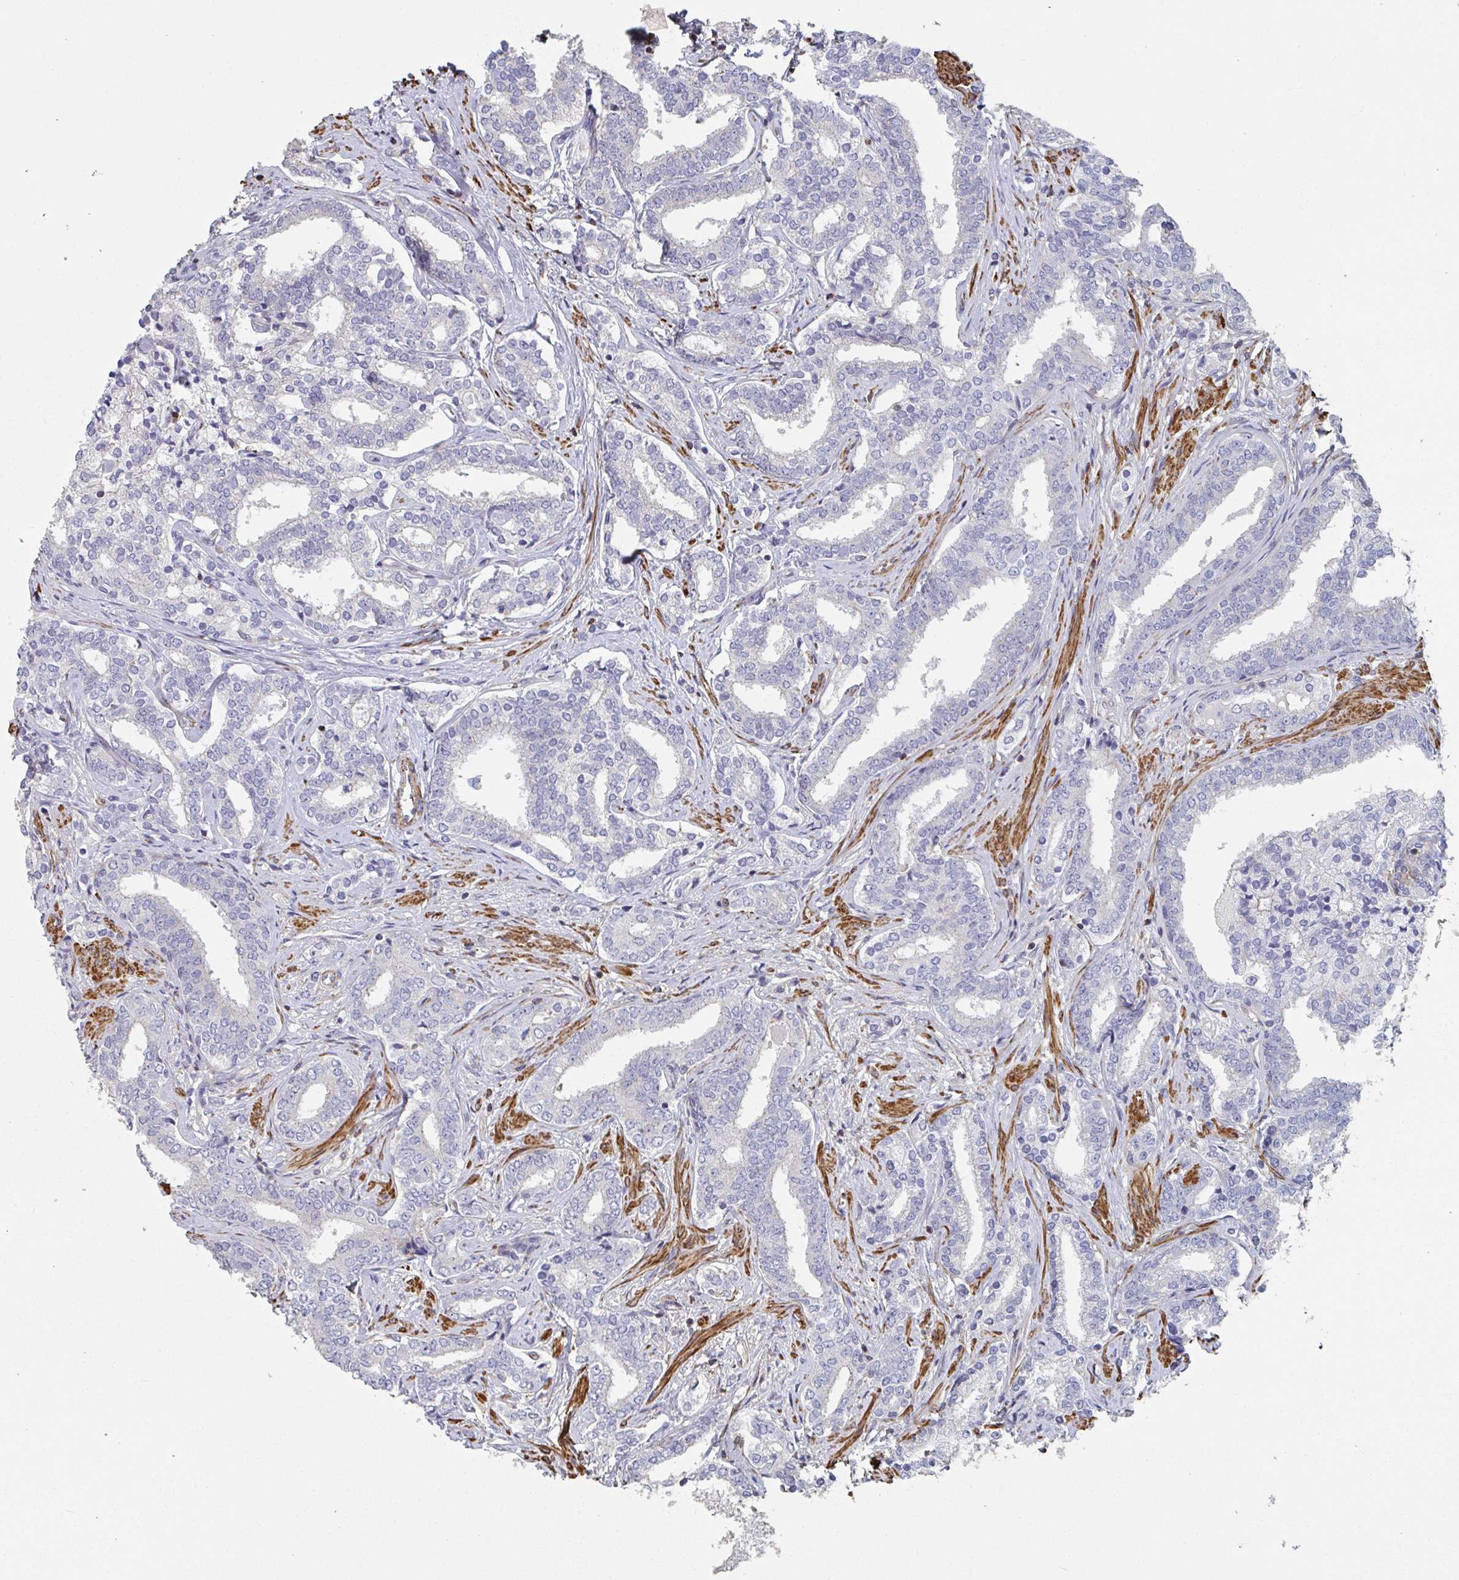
{"staining": {"intensity": "negative", "quantity": "none", "location": "none"}, "tissue": "prostate cancer", "cell_type": "Tumor cells", "image_type": "cancer", "snomed": [{"axis": "morphology", "description": "Adenocarcinoma, High grade"}, {"axis": "topography", "description": "Prostate"}], "caption": "This histopathology image is of prostate cancer (adenocarcinoma (high-grade)) stained with IHC to label a protein in brown with the nuclei are counter-stained blue. There is no positivity in tumor cells.", "gene": "FZD2", "patient": {"sex": "male", "age": 72}}